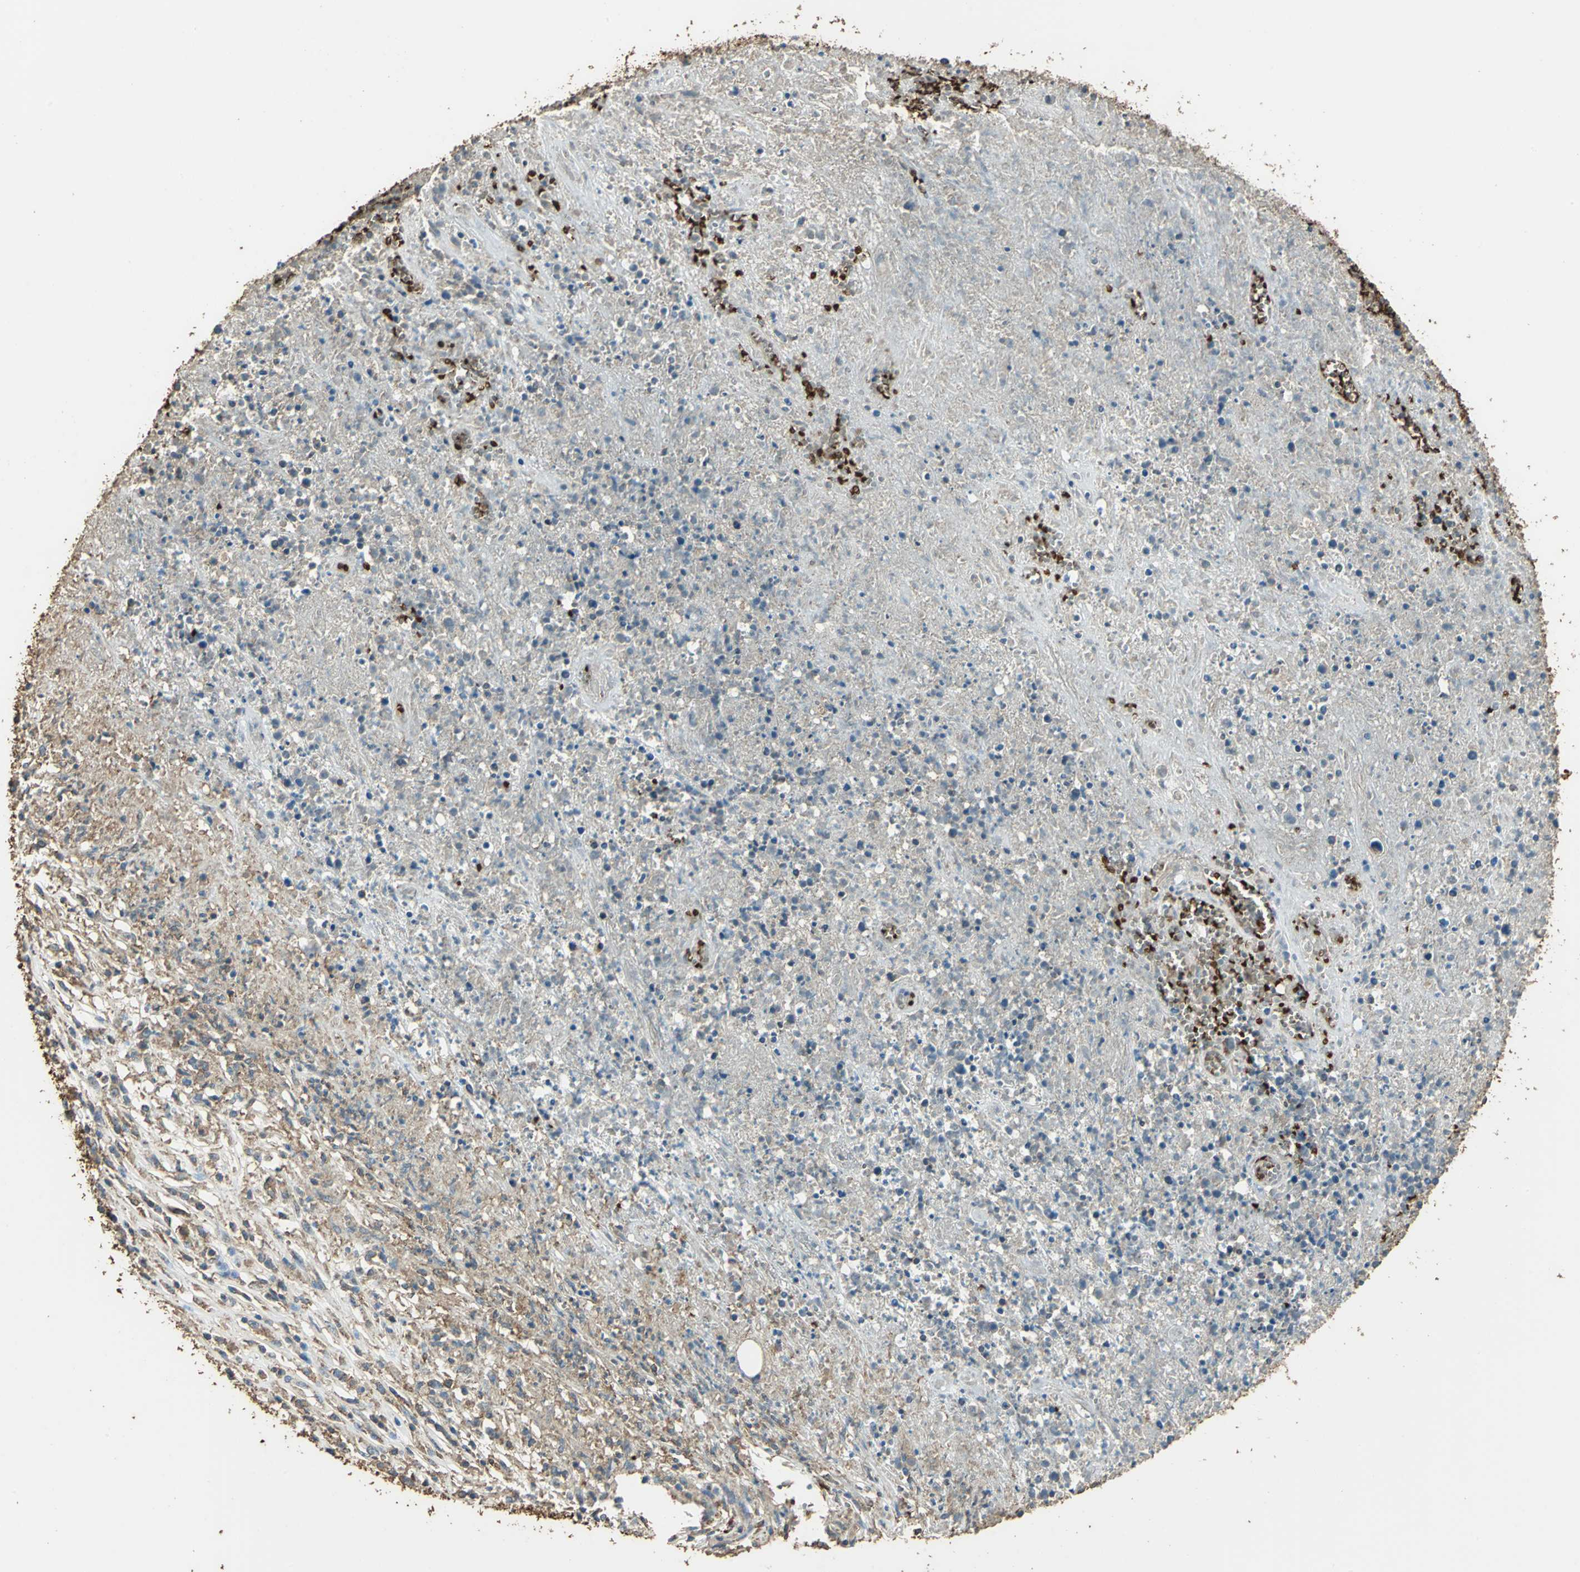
{"staining": {"intensity": "weak", "quantity": ">75%", "location": "cytoplasmic/membranous"}, "tissue": "lymphoma", "cell_type": "Tumor cells", "image_type": "cancer", "snomed": [{"axis": "morphology", "description": "Malignant lymphoma, non-Hodgkin's type, High grade"}, {"axis": "topography", "description": "Lymph node"}], "caption": "IHC of malignant lymphoma, non-Hodgkin's type (high-grade) demonstrates low levels of weak cytoplasmic/membranous expression in approximately >75% of tumor cells. The staining was performed using DAB (3,3'-diaminobenzidine) to visualize the protein expression in brown, while the nuclei were stained in blue with hematoxylin (Magnification: 20x).", "gene": "TRAPPC2", "patient": {"sex": "female", "age": 84}}